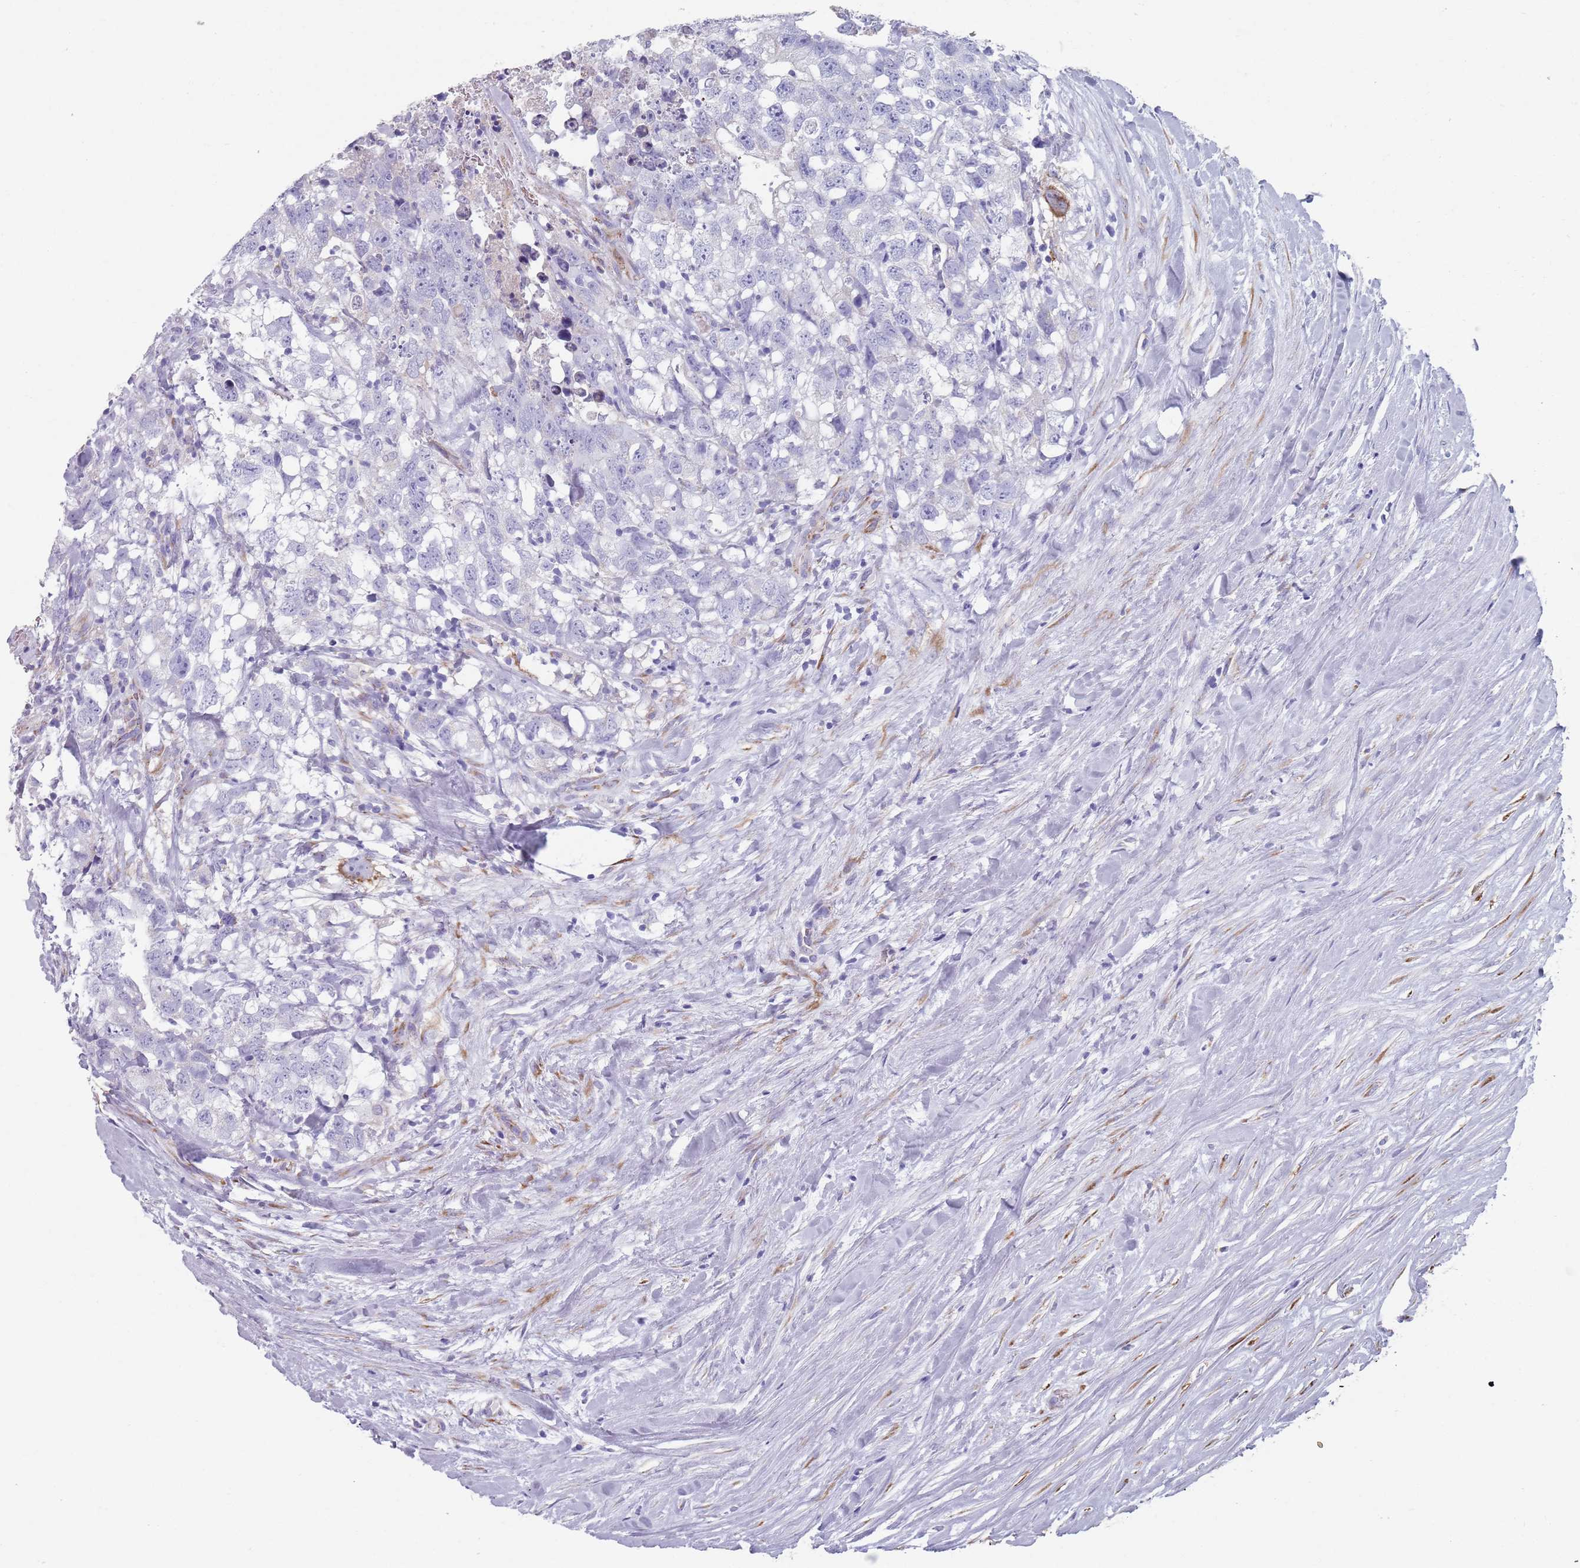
{"staining": {"intensity": "negative", "quantity": "none", "location": "none"}, "tissue": "testis cancer", "cell_type": "Tumor cells", "image_type": "cancer", "snomed": [{"axis": "morphology", "description": "Seminoma, NOS"}, {"axis": "morphology", "description": "Carcinoma, Embryonal, NOS"}, {"axis": "topography", "description": "Testis"}], "caption": "The image reveals no staining of tumor cells in testis cancer. (Stains: DAB (3,3'-diaminobenzidine) immunohistochemistry (IHC) with hematoxylin counter stain, Microscopy: brightfield microscopy at high magnification).", "gene": "PLOD1", "patient": {"sex": "male", "age": 29}}